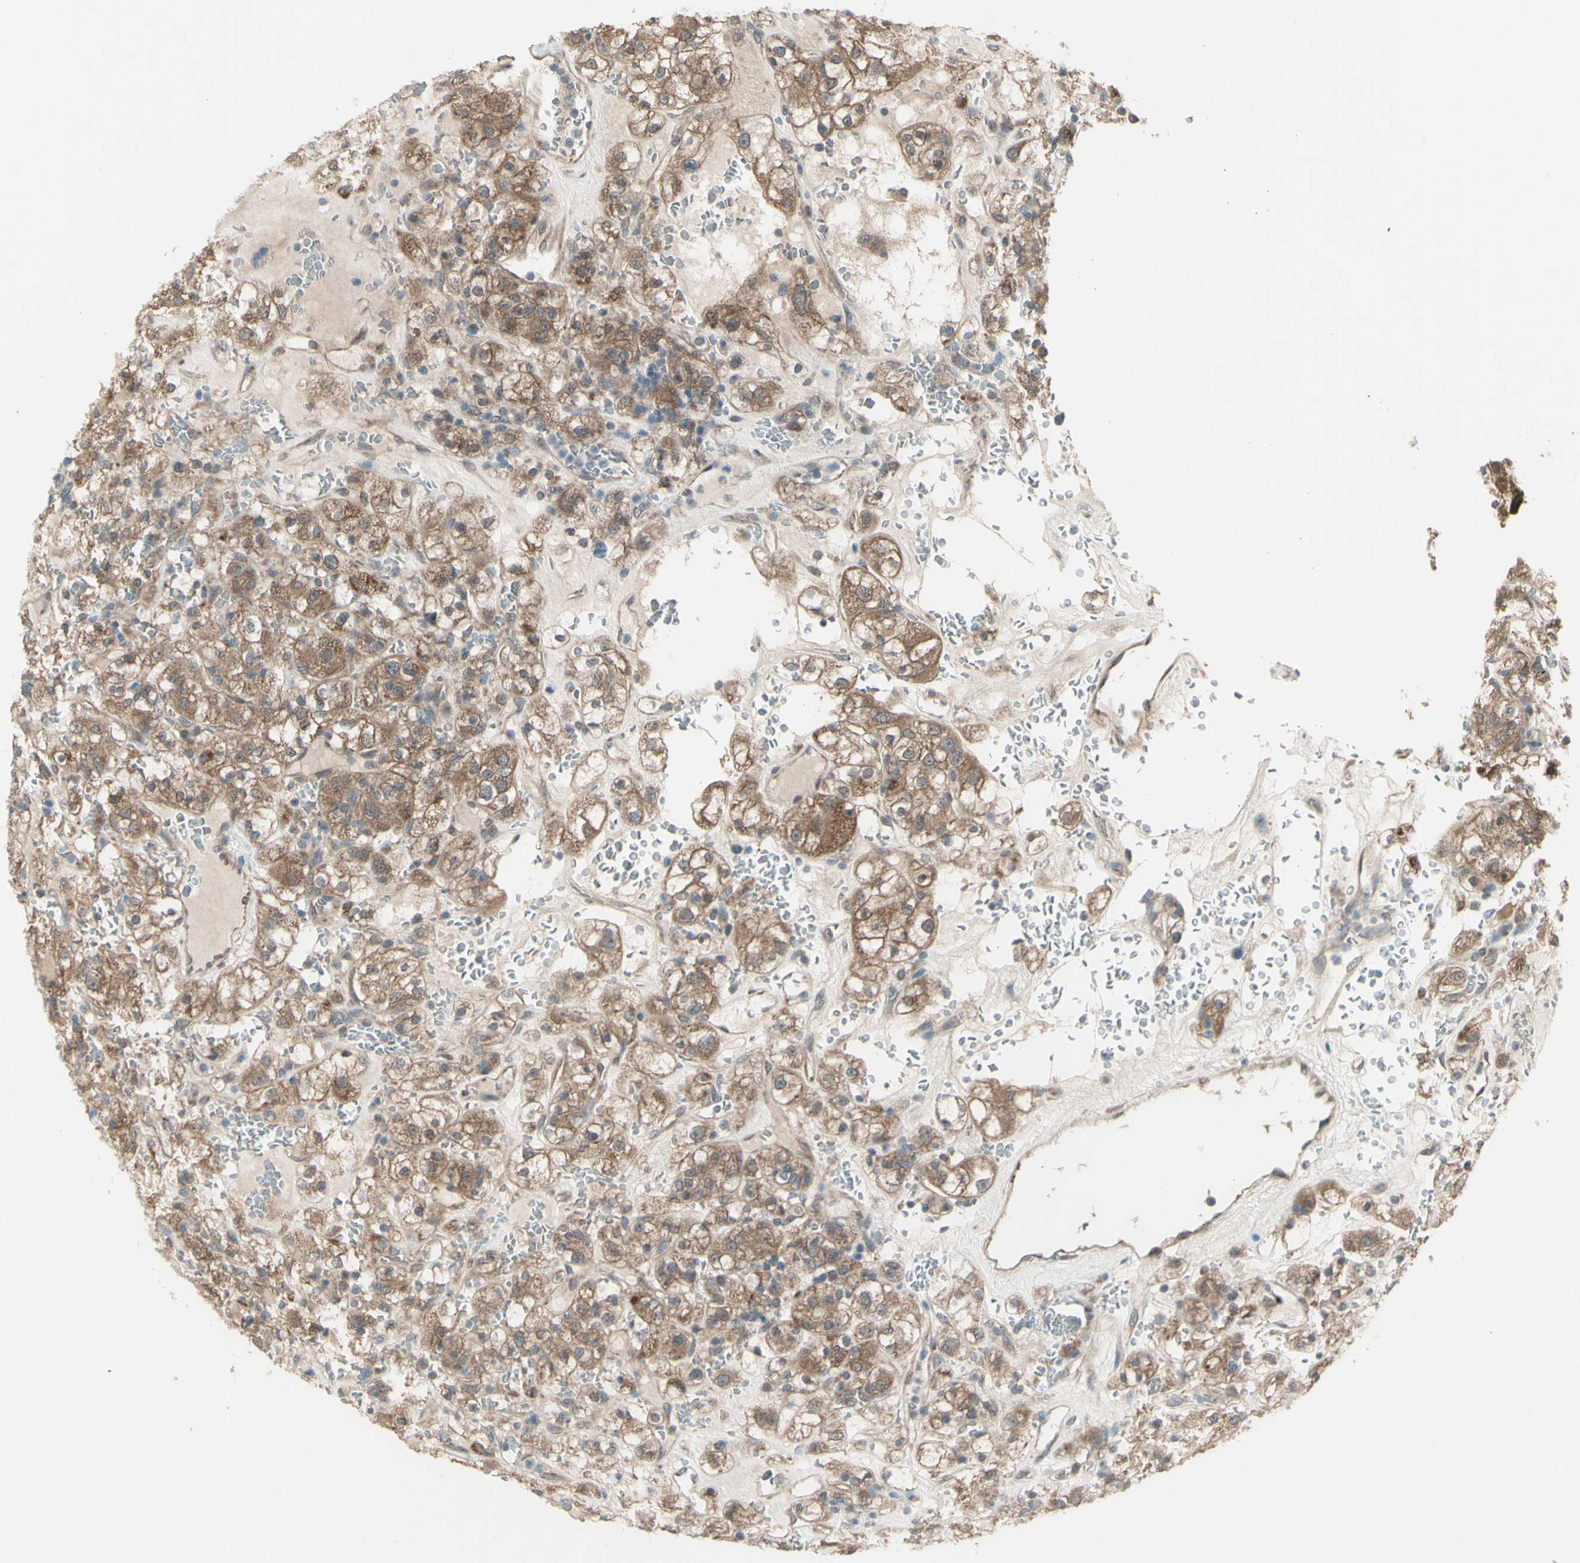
{"staining": {"intensity": "moderate", "quantity": ">75%", "location": "cytoplasmic/membranous"}, "tissue": "renal cancer", "cell_type": "Tumor cells", "image_type": "cancer", "snomed": [{"axis": "morphology", "description": "Normal tissue, NOS"}, {"axis": "morphology", "description": "Adenocarcinoma, NOS"}, {"axis": "topography", "description": "Kidney"}], "caption": "Moderate cytoplasmic/membranous positivity is identified in about >75% of tumor cells in renal cancer (adenocarcinoma).", "gene": "NAXD", "patient": {"sex": "female", "age": 72}}